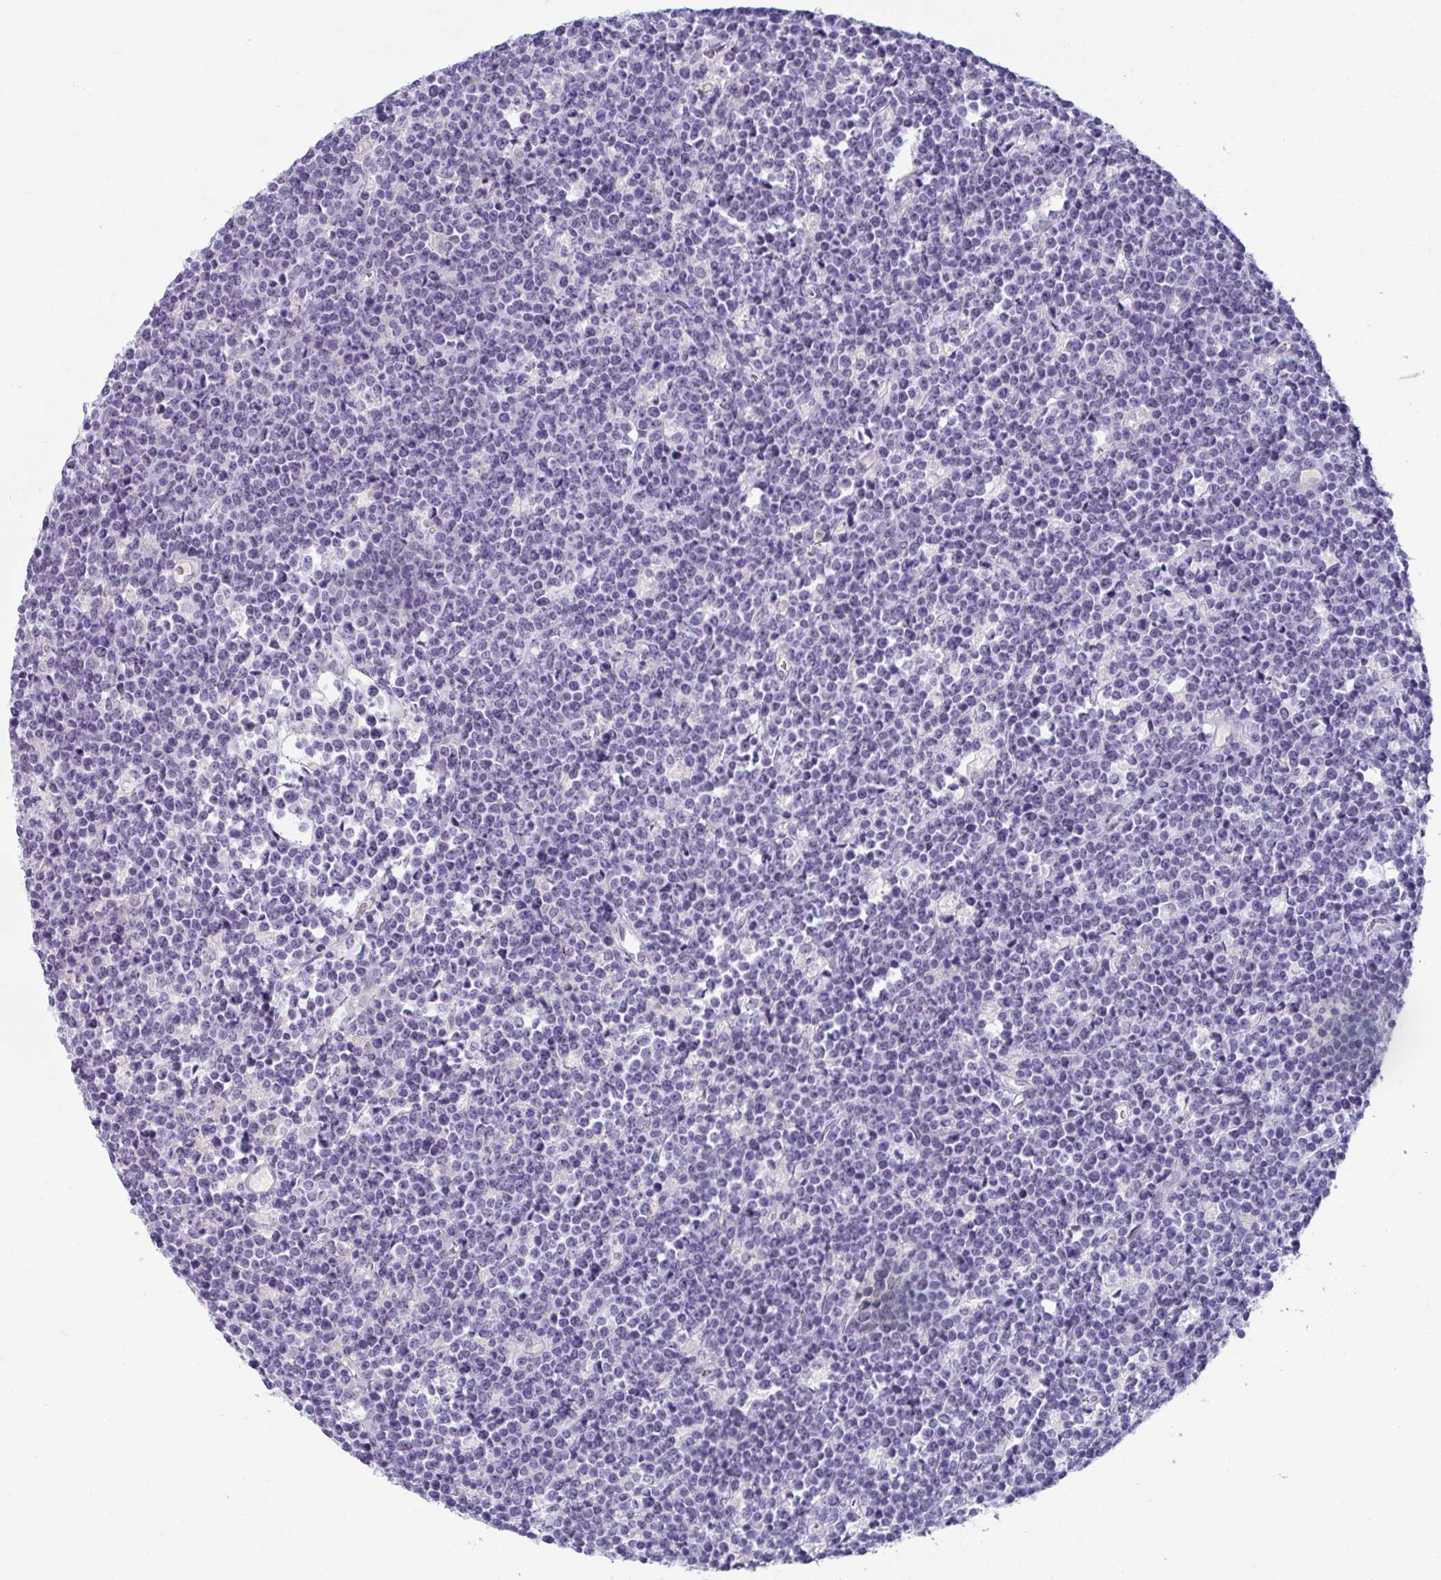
{"staining": {"intensity": "negative", "quantity": "none", "location": "none"}, "tissue": "lymphoma", "cell_type": "Tumor cells", "image_type": "cancer", "snomed": [{"axis": "morphology", "description": "Malignant lymphoma, non-Hodgkin's type, High grade"}, {"axis": "topography", "description": "Ovary"}], "caption": "The histopathology image displays no significant expression in tumor cells of malignant lymphoma, non-Hodgkin's type (high-grade).", "gene": "NPY", "patient": {"sex": "female", "age": 56}}